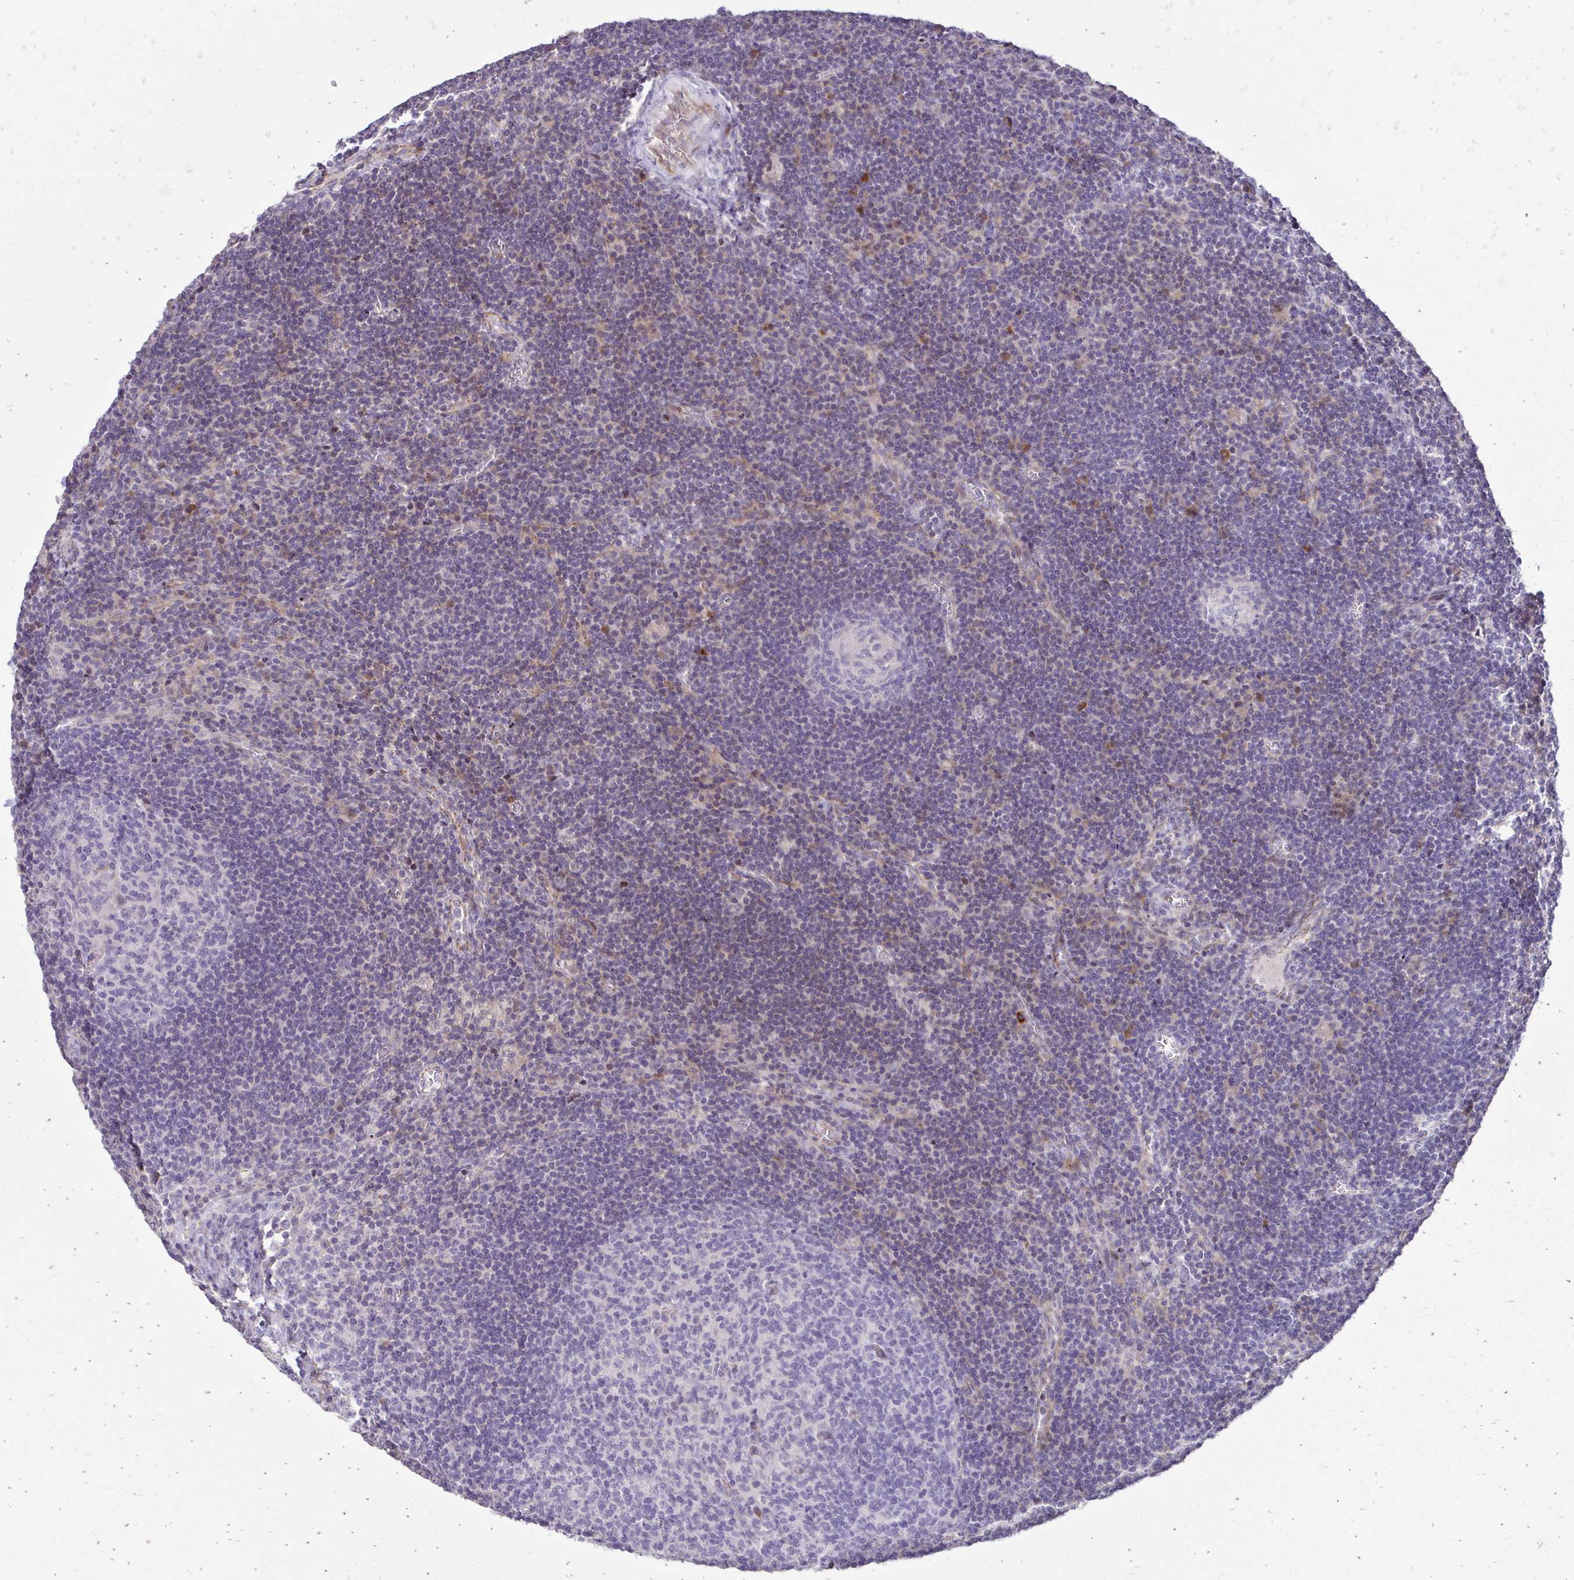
{"staining": {"intensity": "negative", "quantity": "none", "location": "none"}, "tissue": "lymph node", "cell_type": "Germinal center cells", "image_type": "normal", "snomed": [{"axis": "morphology", "description": "Normal tissue, NOS"}, {"axis": "topography", "description": "Lymph node"}], "caption": "Micrograph shows no significant protein positivity in germinal center cells of unremarkable lymph node.", "gene": "GAS2", "patient": {"sex": "male", "age": 67}}